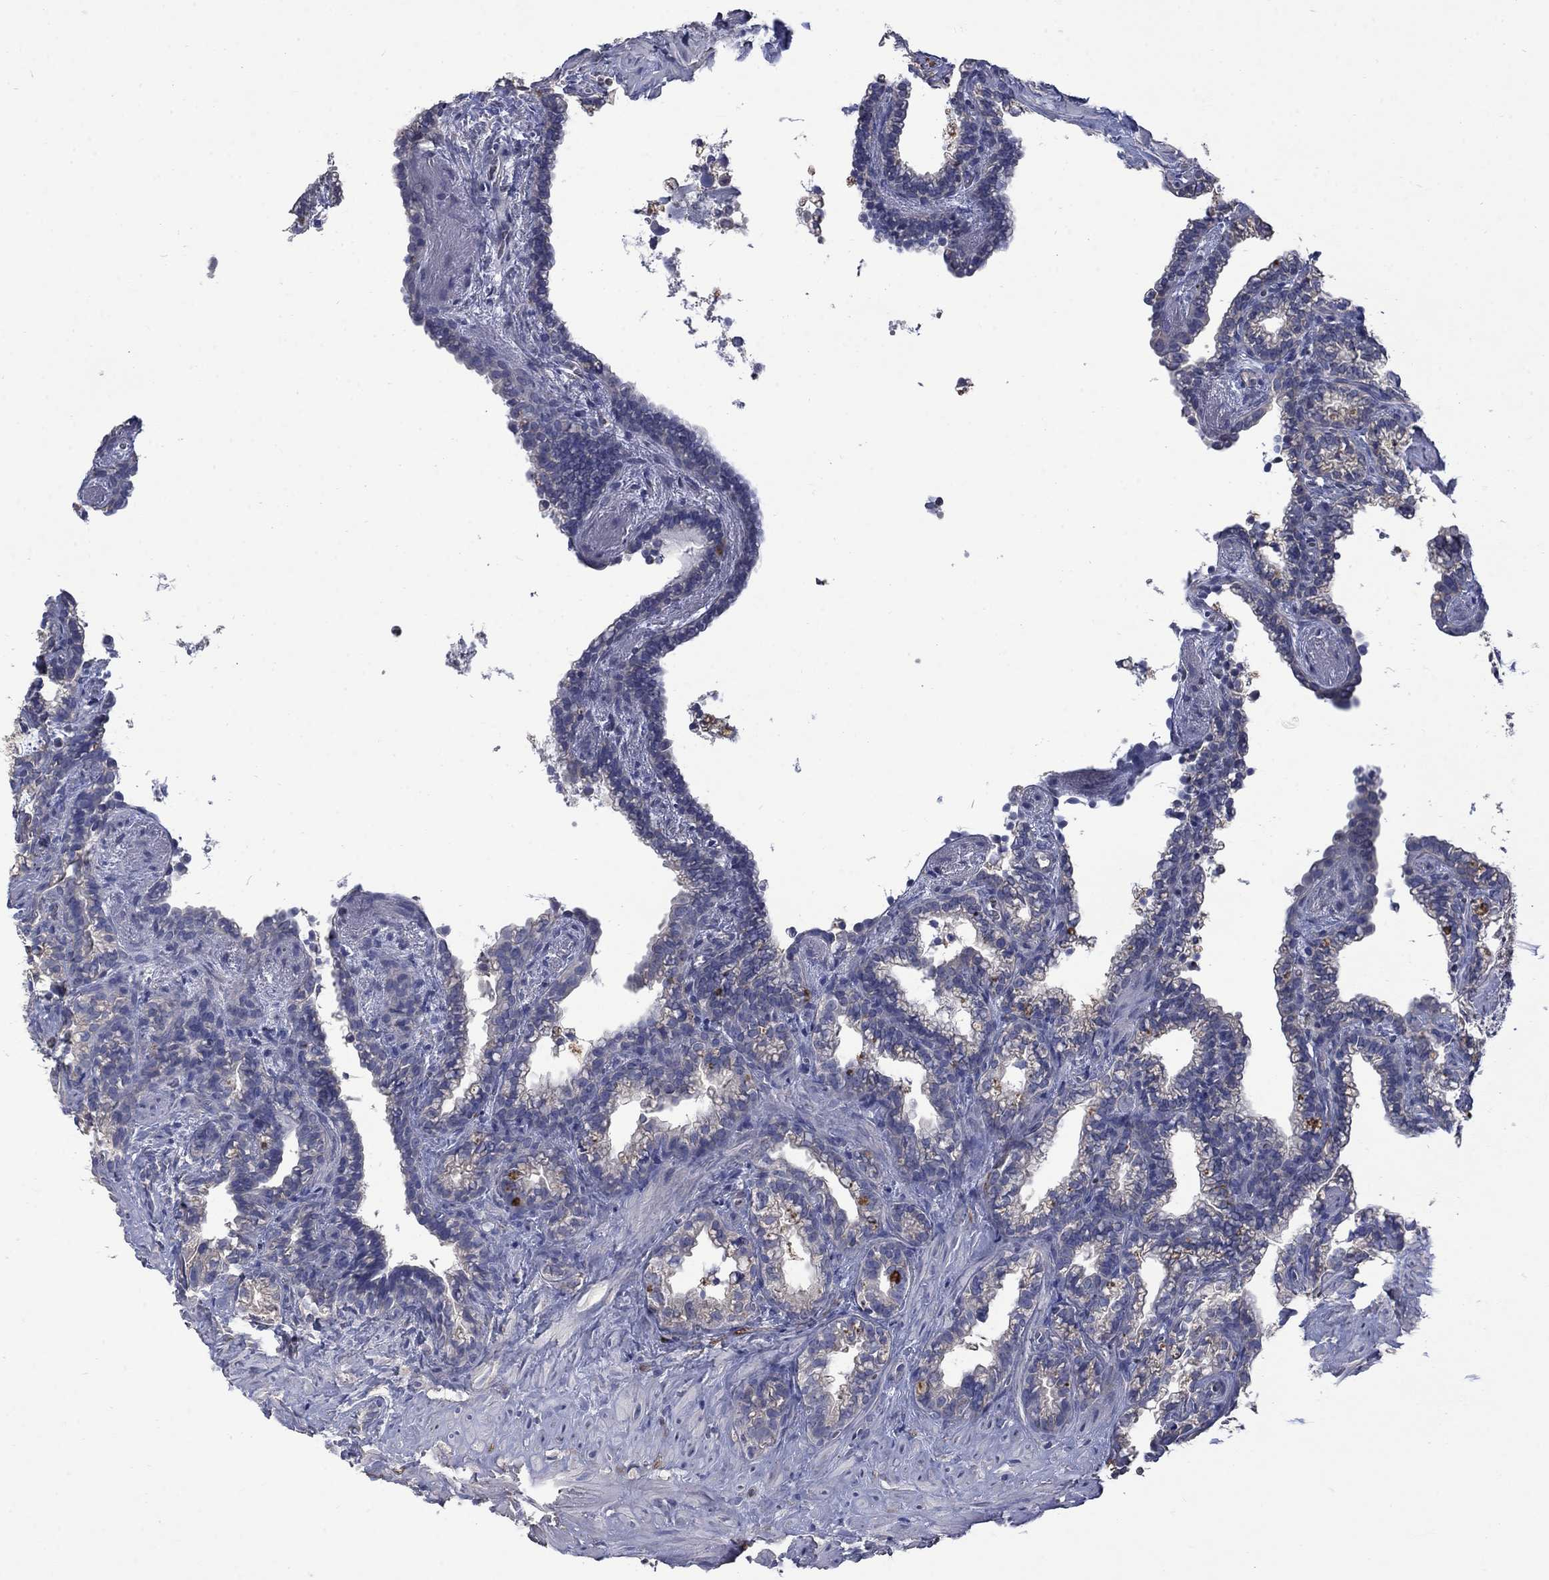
{"staining": {"intensity": "moderate", "quantity": "<25%", "location": "cytoplasmic/membranous"}, "tissue": "seminal vesicle", "cell_type": "Glandular cells", "image_type": "normal", "snomed": [{"axis": "morphology", "description": "Normal tissue, NOS"}, {"axis": "morphology", "description": "Urothelial carcinoma, NOS"}, {"axis": "topography", "description": "Urinary bladder"}, {"axis": "topography", "description": "Seminal veicle"}], "caption": "Brown immunohistochemical staining in normal seminal vesicle demonstrates moderate cytoplasmic/membranous expression in about <25% of glandular cells. (IHC, brightfield microscopy, high magnification).", "gene": "HSPA12A", "patient": {"sex": "male", "age": 76}}